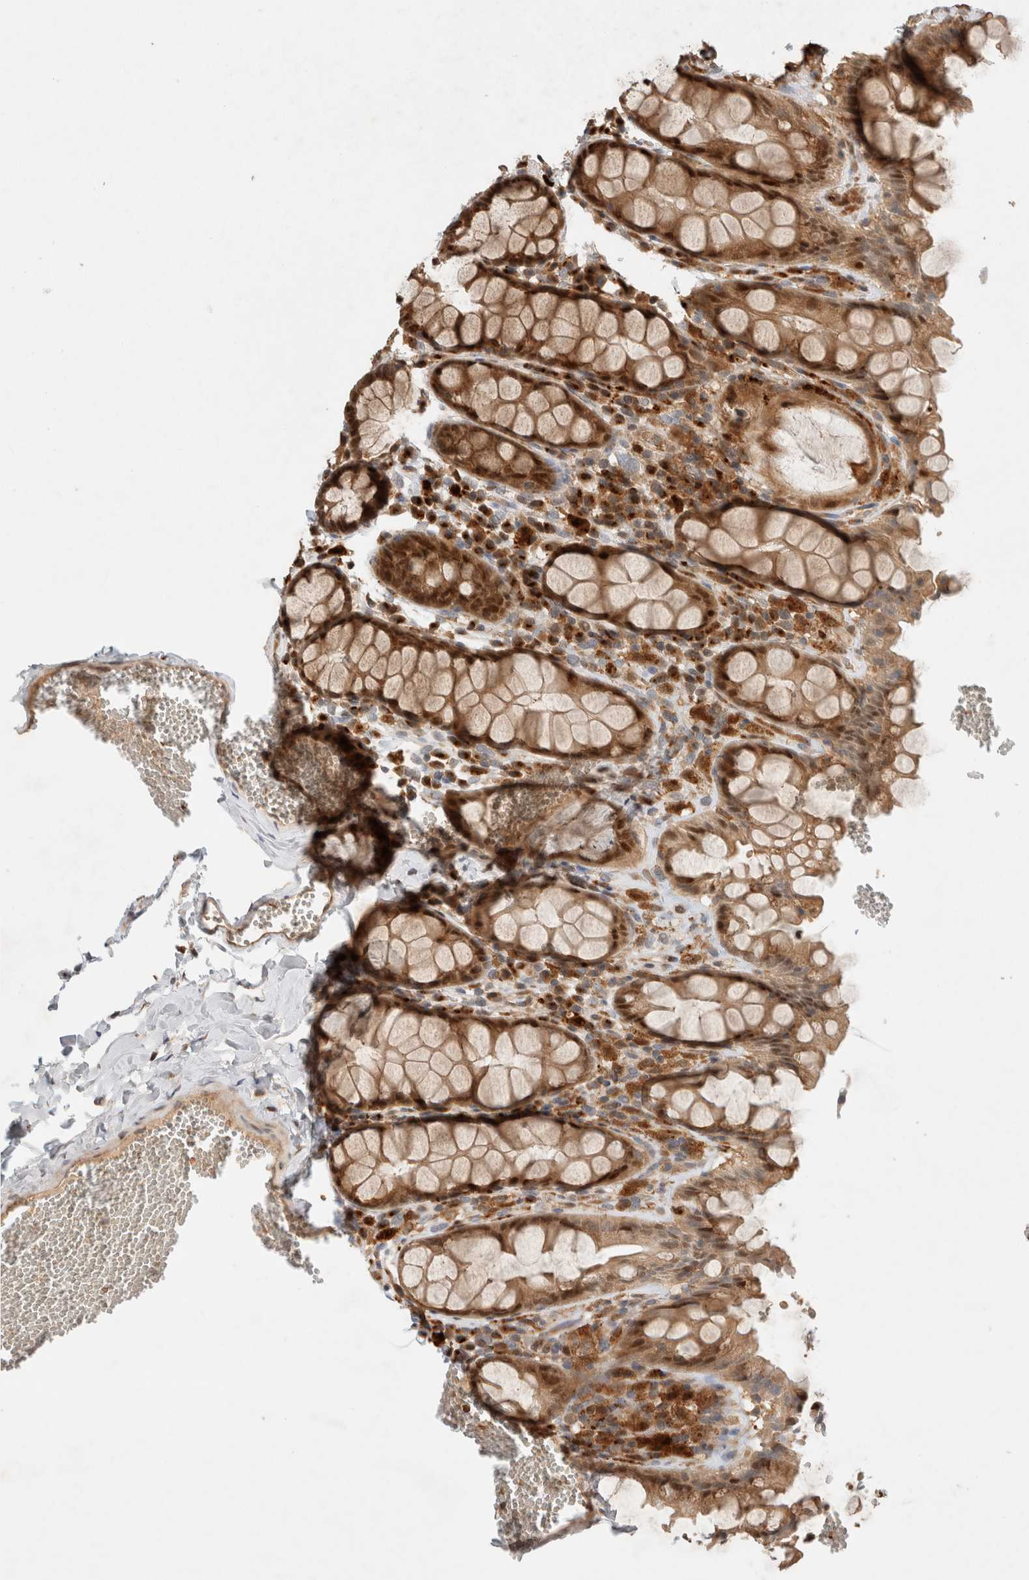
{"staining": {"intensity": "strong", "quantity": ">75%", "location": "cytoplasmic/membranous,nuclear"}, "tissue": "rectum", "cell_type": "Glandular cells", "image_type": "normal", "snomed": [{"axis": "morphology", "description": "Normal tissue, NOS"}, {"axis": "topography", "description": "Rectum"}], "caption": "Glandular cells display high levels of strong cytoplasmic/membranous,nuclear staining in approximately >75% of cells in normal human rectum.", "gene": "OTUD6B", "patient": {"sex": "male", "age": 64}}